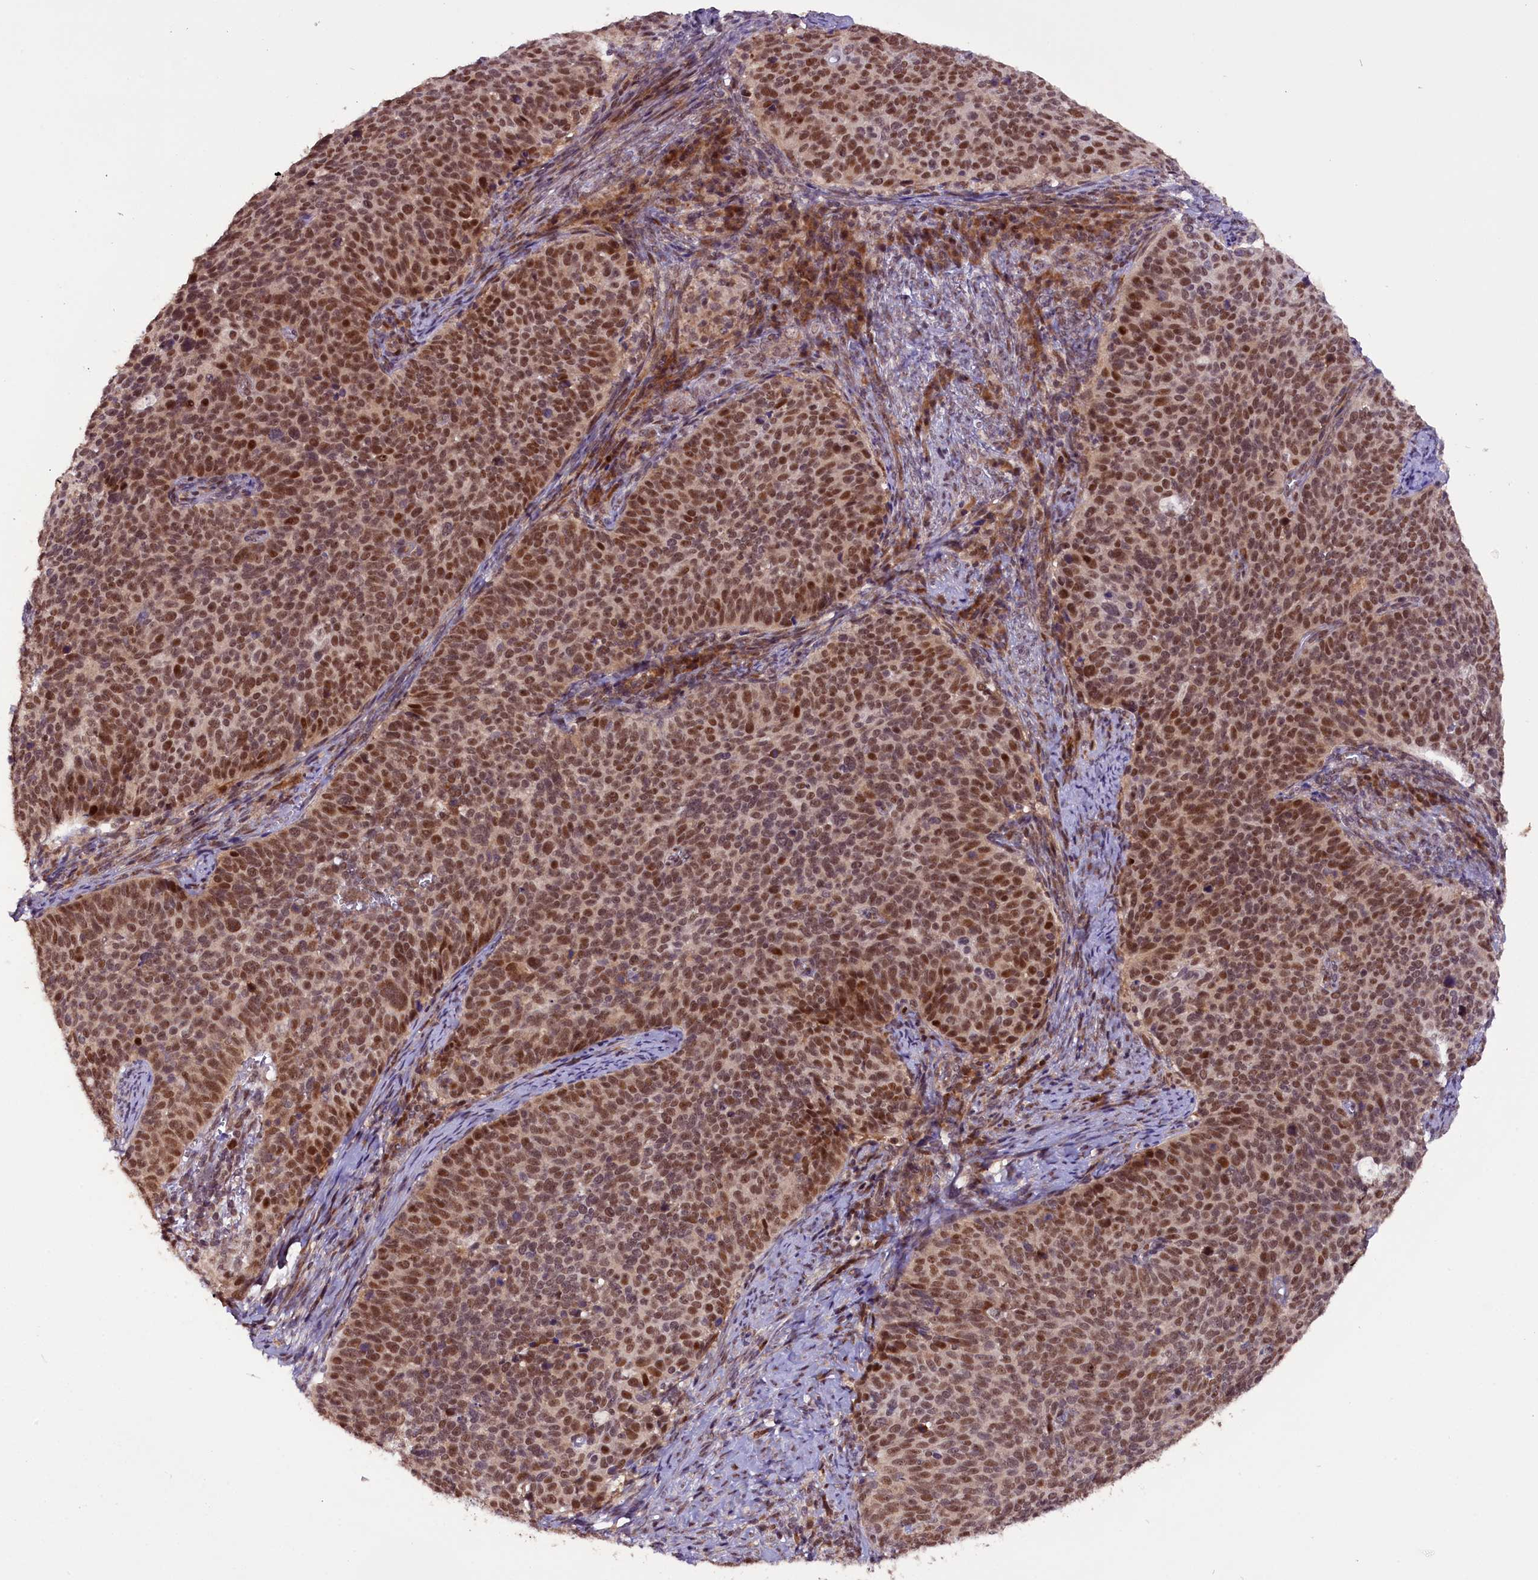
{"staining": {"intensity": "moderate", "quantity": ">75%", "location": "nuclear"}, "tissue": "cervical cancer", "cell_type": "Tumor cells", "image_type": "cancer", "snomed": [{"axis": "morphology", "description": "Normal tissue, NOS"}, {"axis": "morphology", "description": "Squamous cell carcinoma, NOS"}, {"axis": "topography", "description": "Cervix"}], "caption": "Human squamous cell carcinoma (cervical) stained with a brown dye reveals moderate nuclear positive positivity in about >75% of tumor cells.", "gene": "RPUSD2", "patient": {"sex": "female", "age": 39}}